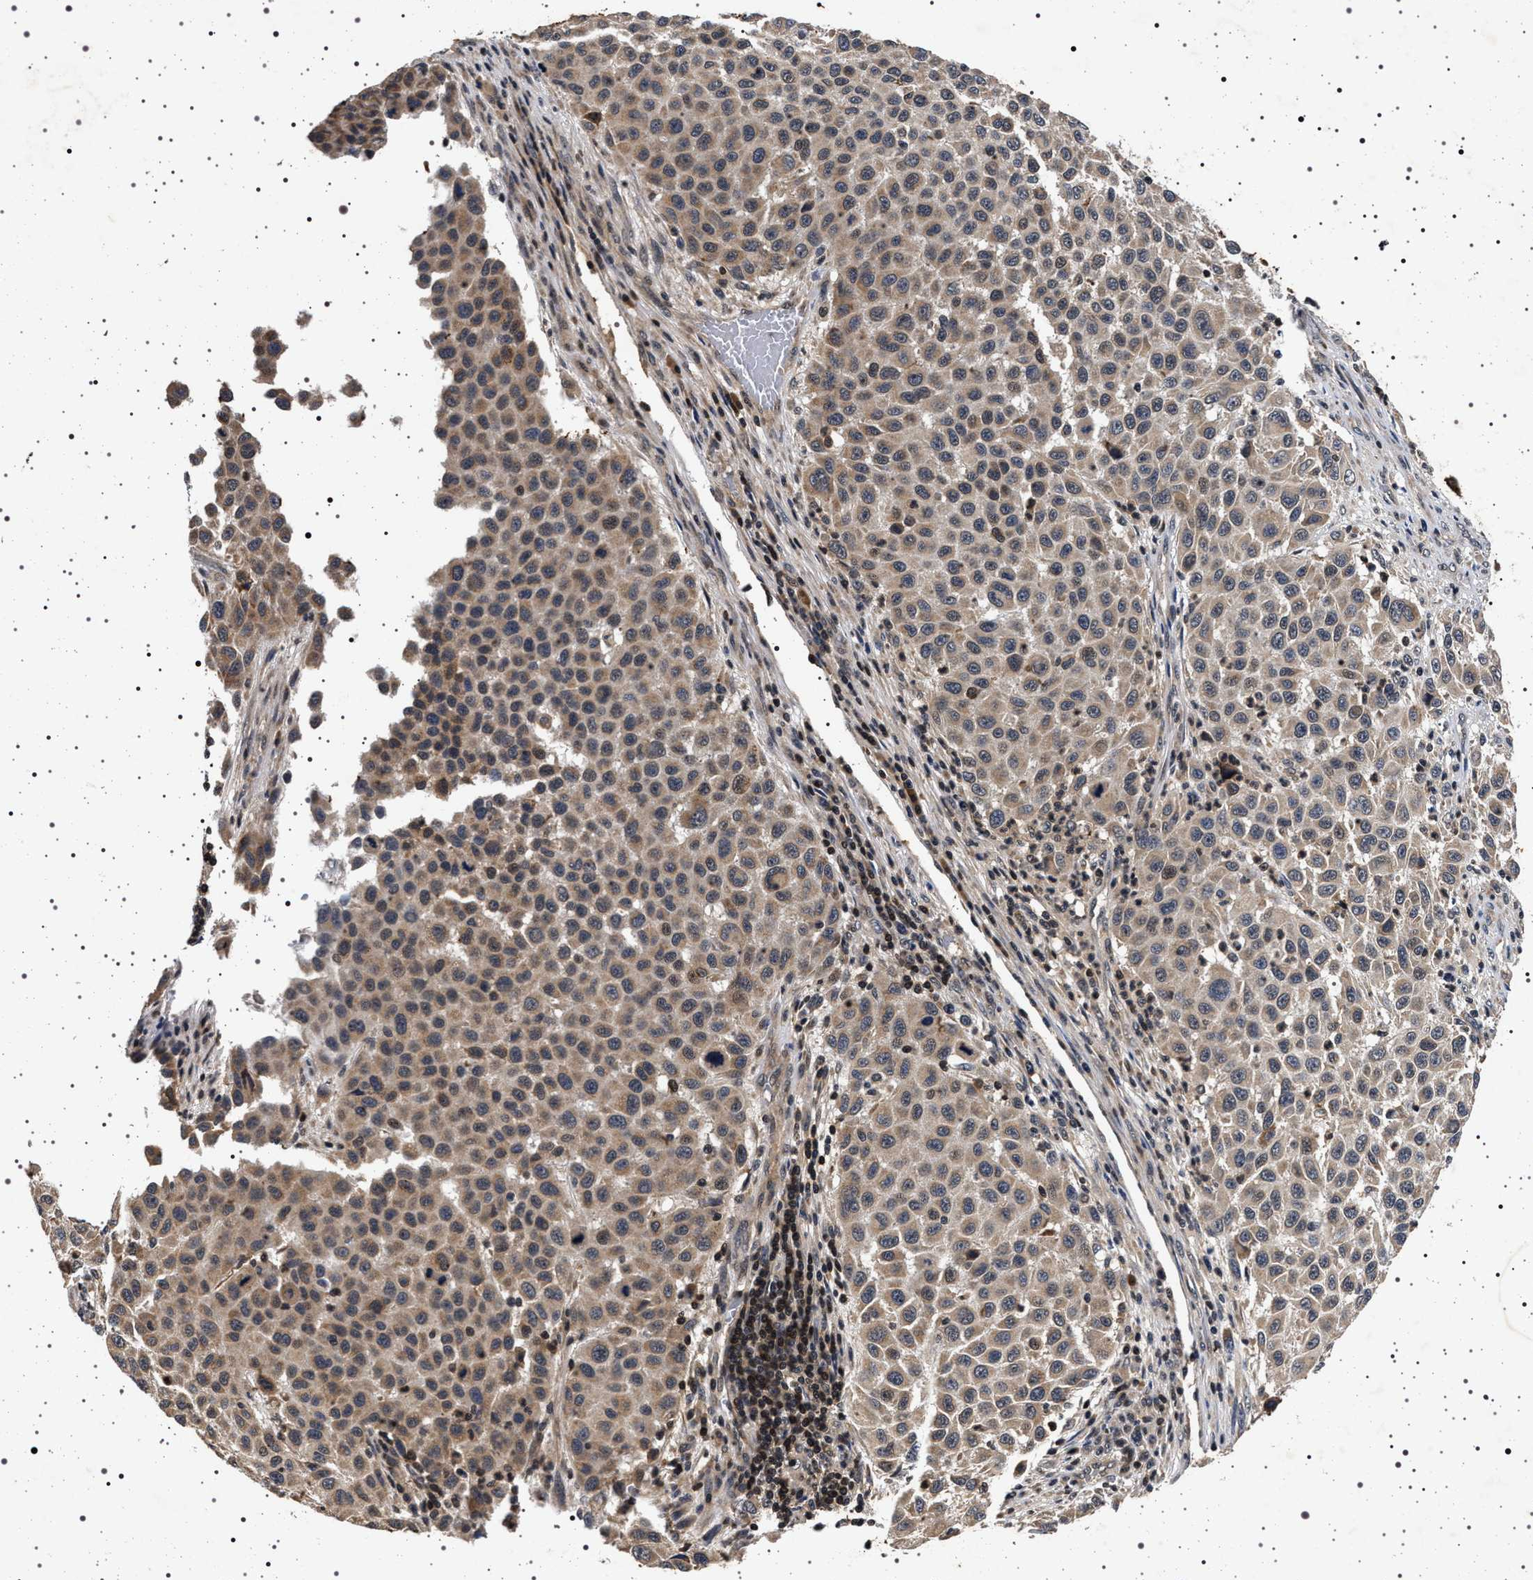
{"staining": {"intensity": "weak", "quantity": ">75%", "location": "cytoplasmic/membranous"}, "tissue": "melanoma", "cell_type": "Tumor cells", "image_type": "cancer", "snomed": [{"axis": "morphology", "description": "Malignant melanoma, Metastatic site"}, {"axis": "topography", "description": "Lymph node"}], "caption": "Protein expression by IHC shows weak cytoplasmic/membranous expression in about >75% of tumor cells in malignant melanoma (metastatic site). (Stains: DAB in brown, nuclei in blue, Microscopy: brightfield microscopy at high magnification).", "gene": "CDKN1B", "patient": {"sex": "male", "age": 61}}